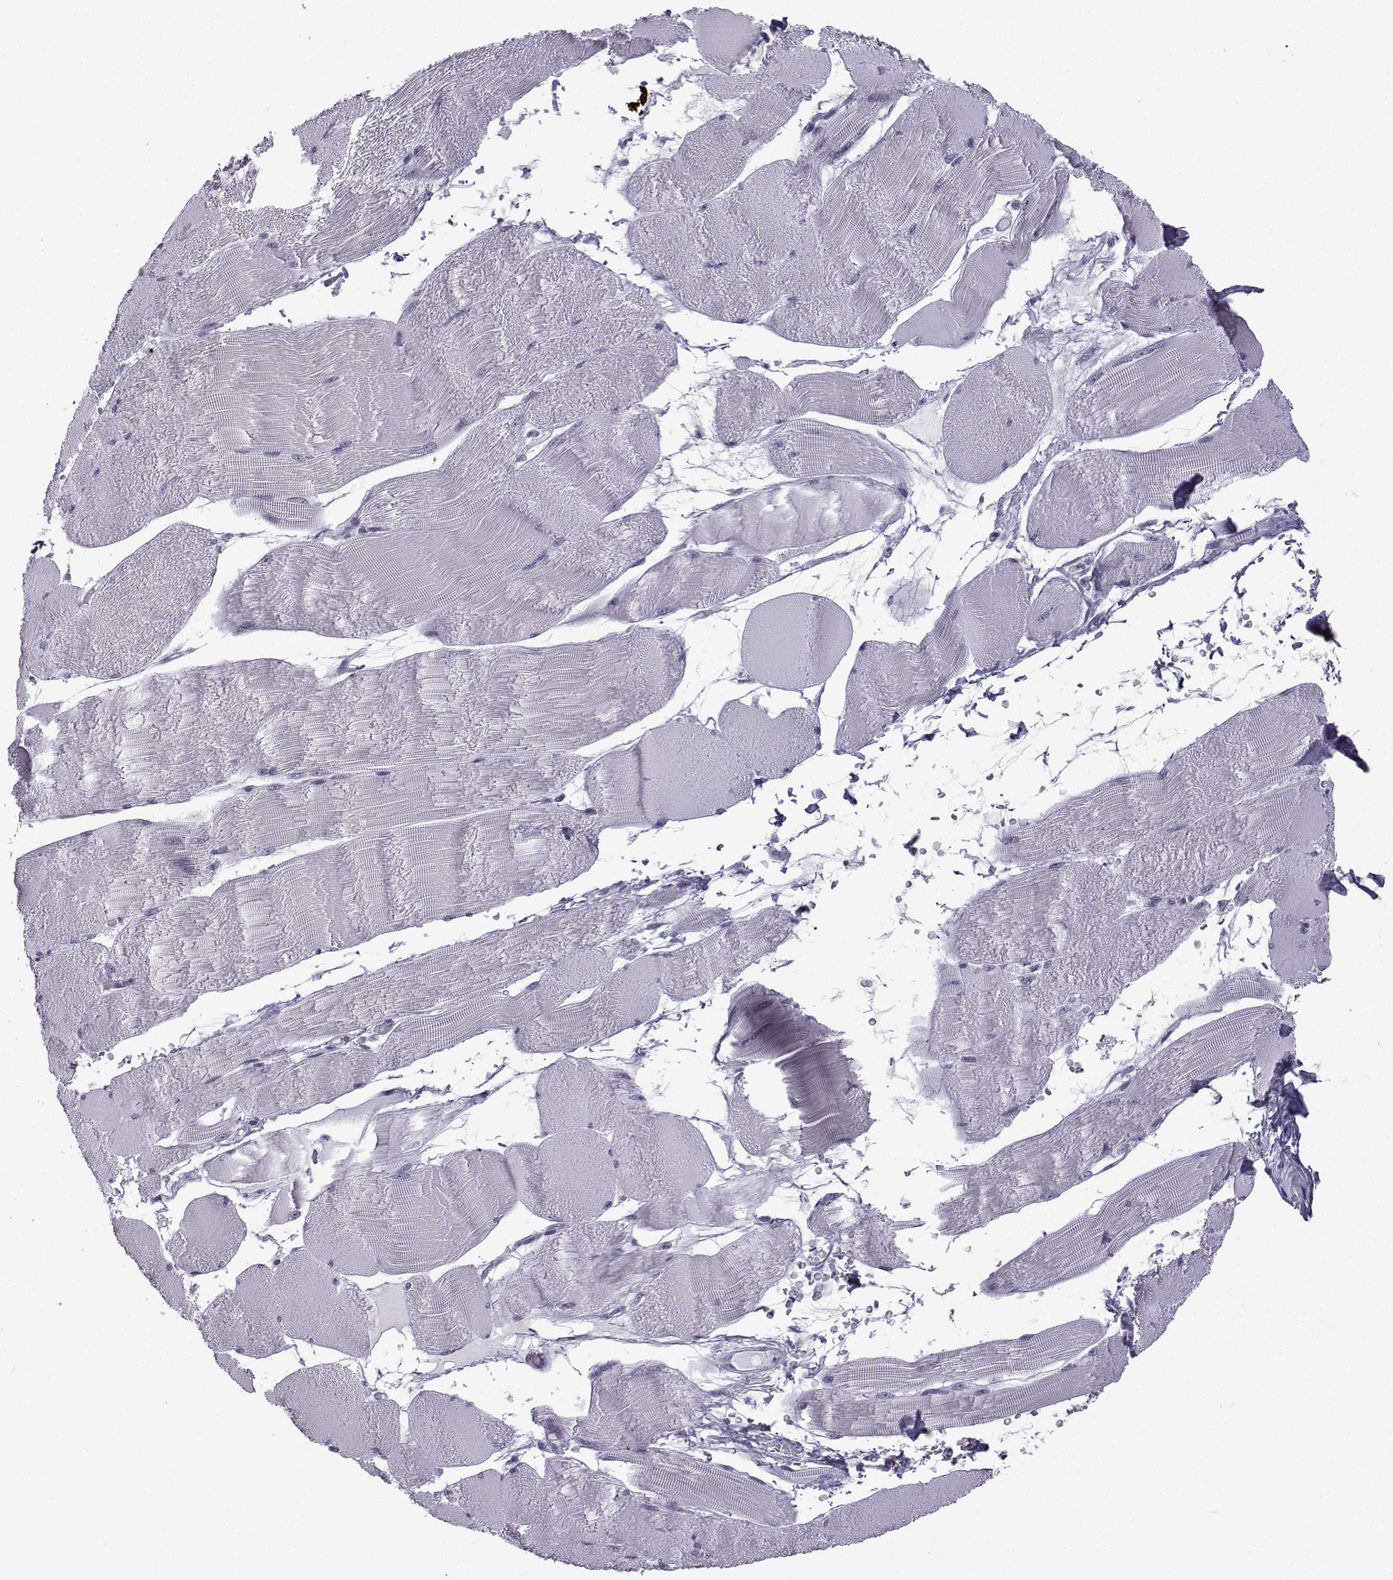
{"staining": {"intensity": "negative", "quantity": "none", "location": "none"}, "tissue": "skeletal muscle", "cell_type": "Myocytes", "image_type": "normal", "snomed": [{"axis": "morphology", "description": "Normal tissue, NOS"}, {"axis": "topography", "description": "Skeletal muscle"}], "caption": "The IHC image has no significant positivity in myocytes of skeletal muscle.", "gene": "HTR7", "patient": {"sex": "male", "age": 56}}